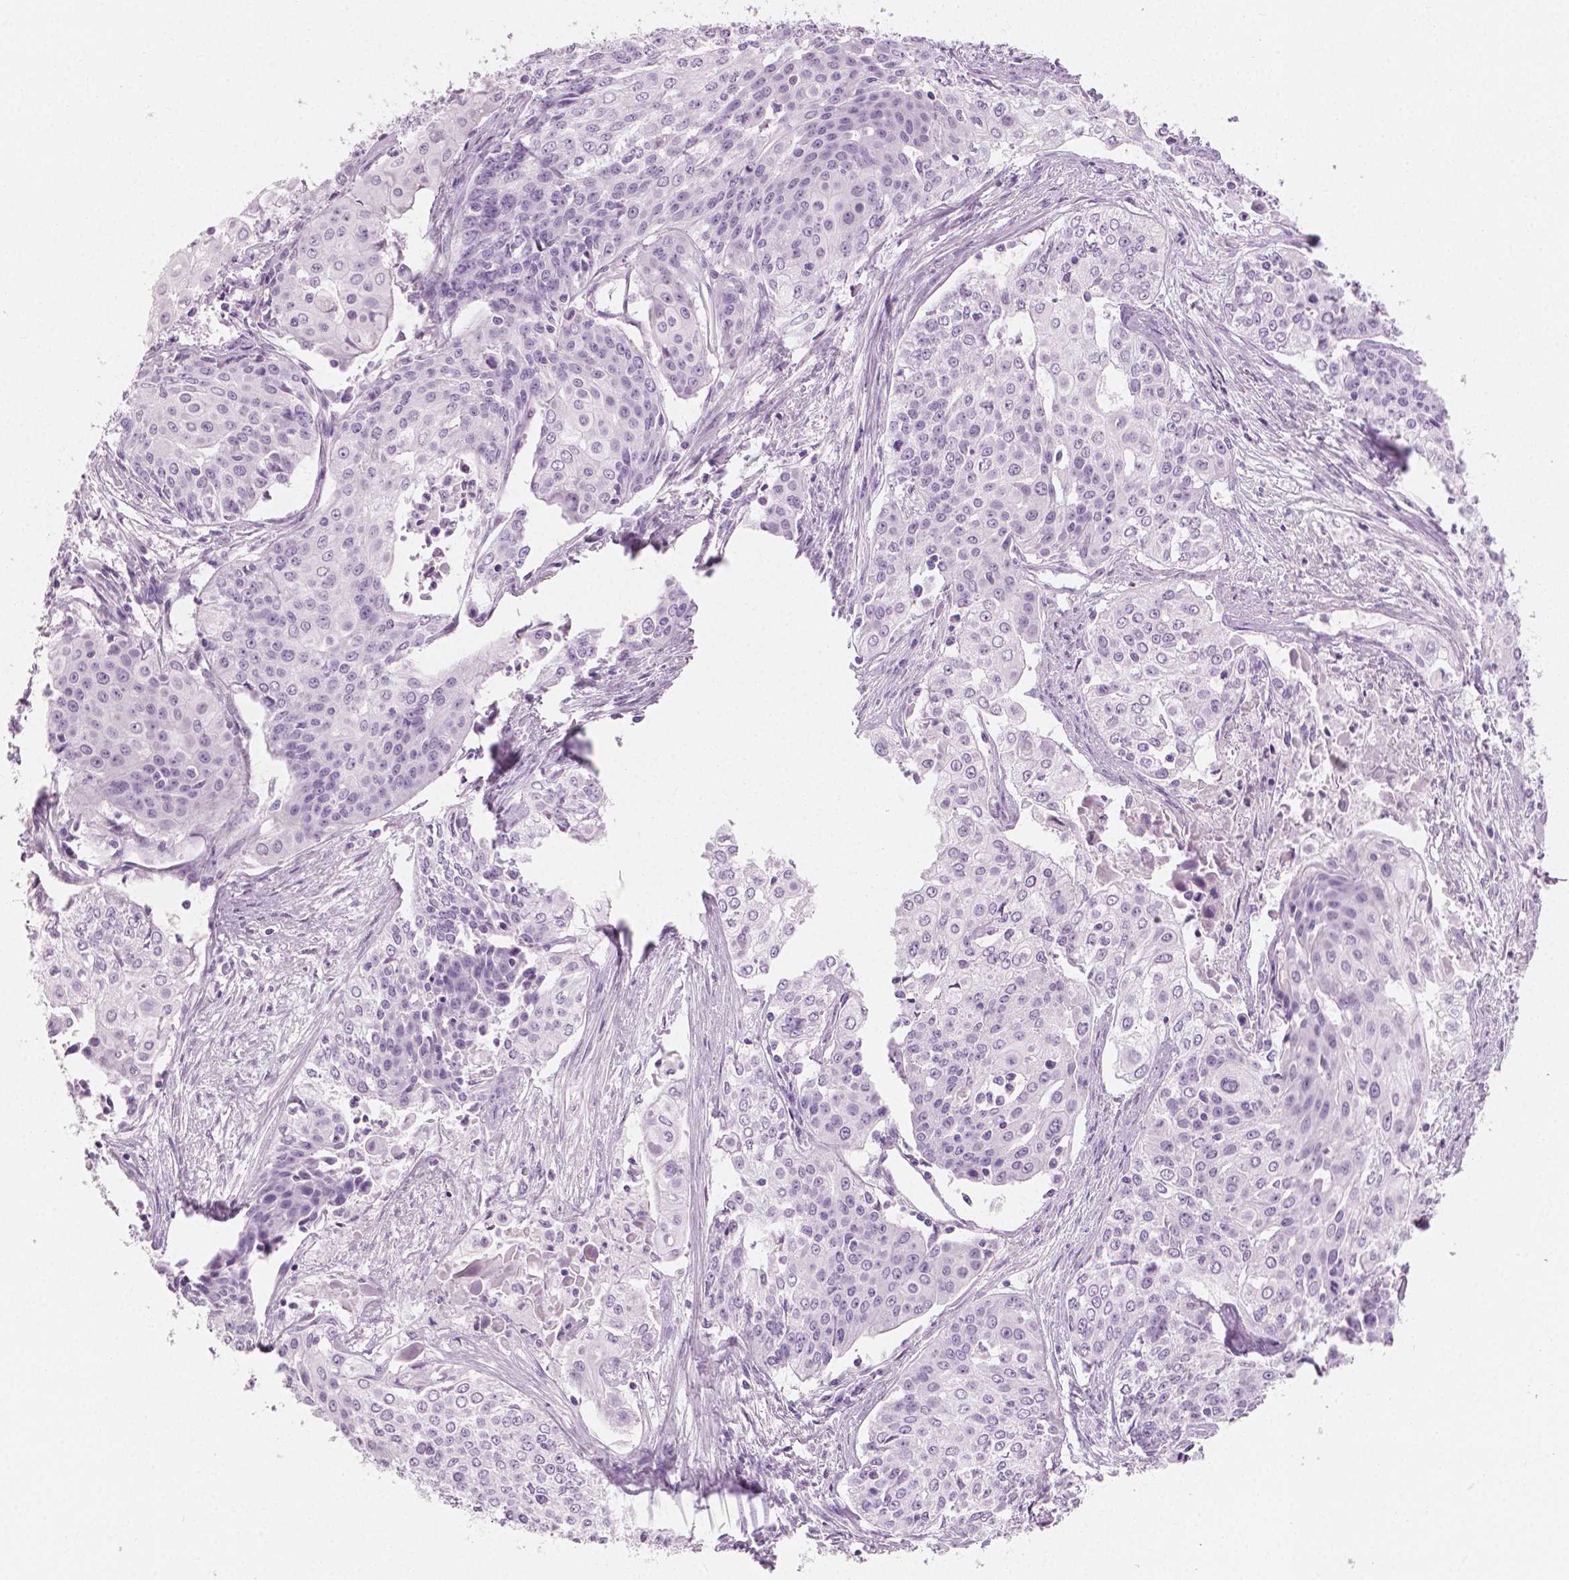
{"staining": {"intensity": "negative", "quantity": "none", "location": "none"}, "tissue": "cervical cancer", "cell_type": "Tumor cells", "image_type": "cancer", "snomed": [{"axis": "morphology", "description": "Squamous cell carcinoma, NOS"}, {"axis": "topography", "description": "Cervix"}], "caption": "This is a image of IHC staining of squamous cell carcinoma (cervical), which shows no positivity in tumor cells.", "gene": "PLIN4", "patient": {"sex": "female", "age": 39}}